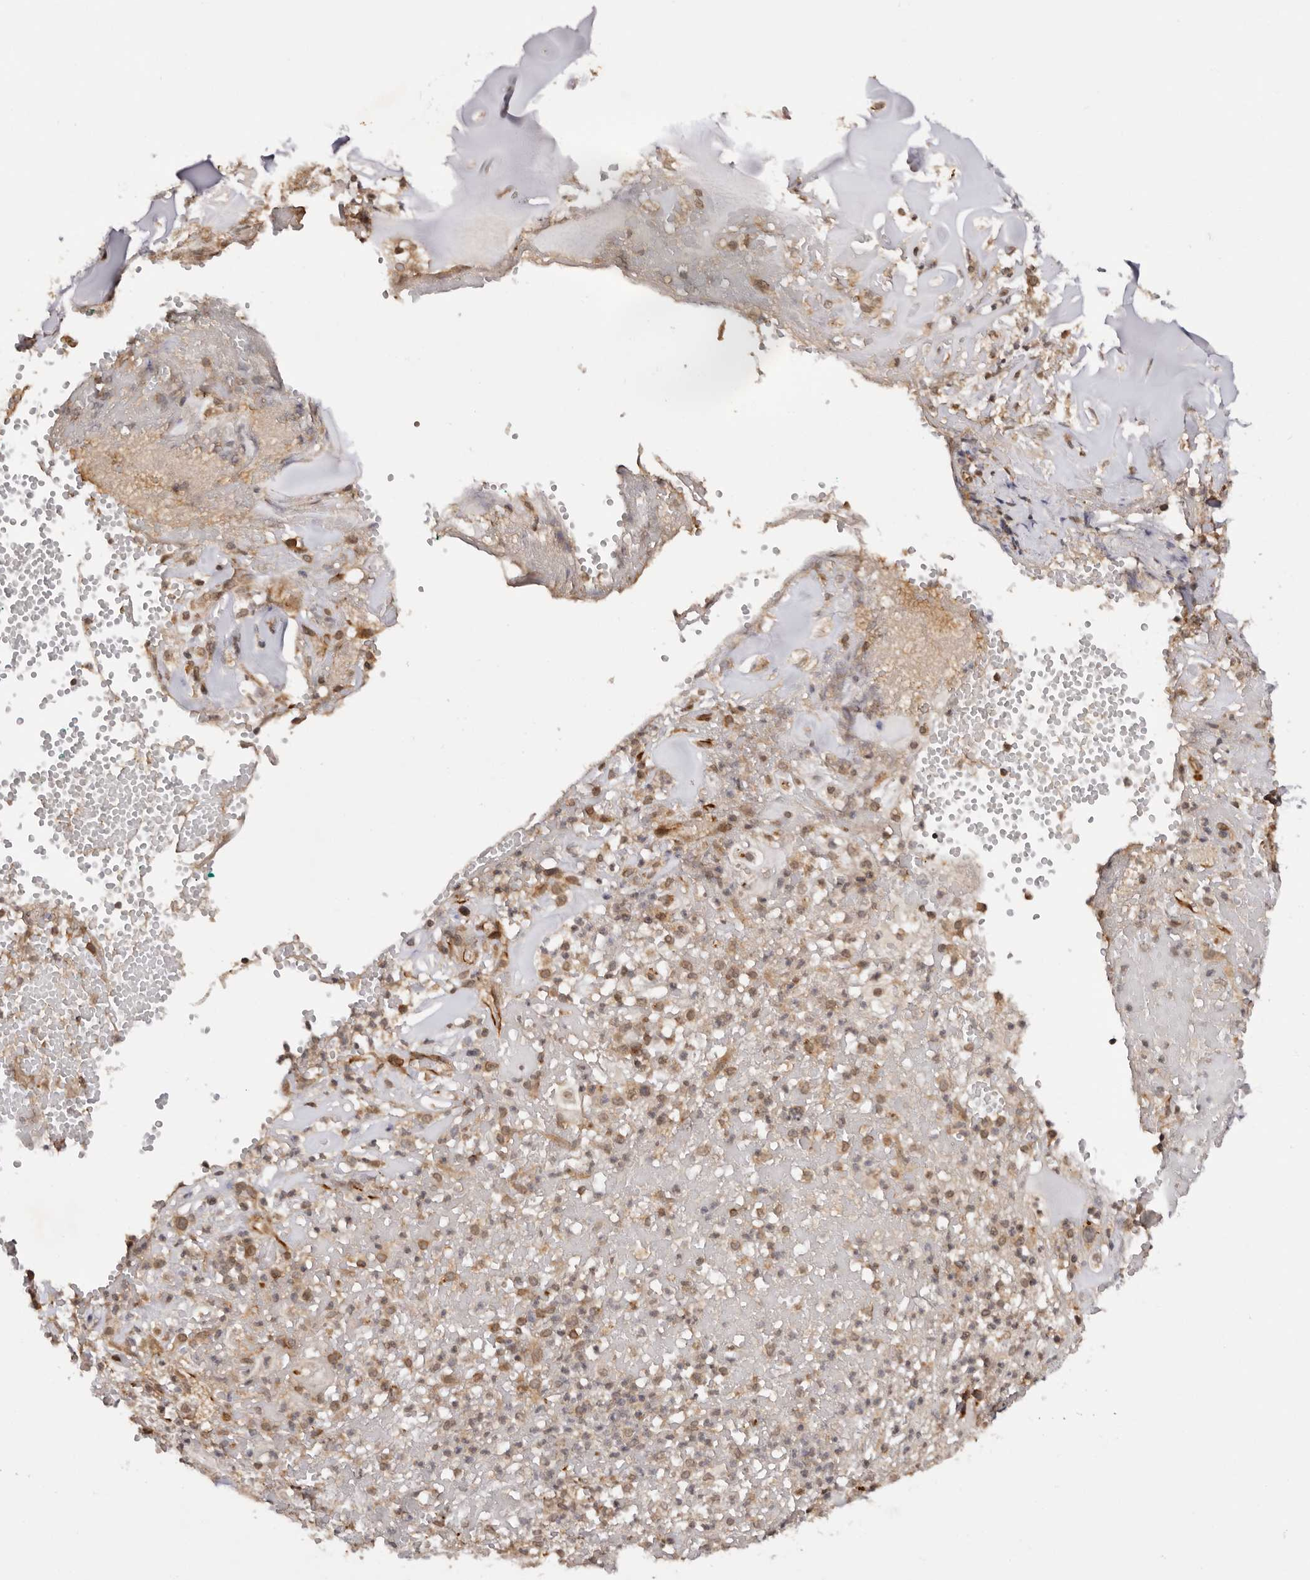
{"staining": {"intensity": "moderate", "quantity": "25%-75%", "location": "cytoplasmic/membranous,nuclear"}, "tissue": "adipose tissue", "cell_type": "Adipocytes", "image_type": "normal", "snomed": [{"axis": "morphology", "description": "Normal tissue, NOS"}, {"axis": "morphology", "description": "Basal cell carcinoma"}, {"axis": "topography", "description": "Cartilage tissue"}, {"axis": "topography", "description": "Nasopharynx"}, {"axis": "topography", "description": "Oral tissue"}], "caption": "Protein analysis of benign adipose tissue displays moderate cytoplasmic/membranous,nuclear positivity in approximately 25%-75% of adipocytes.", "gene": "TARS2", "patient": {"sex": "female", "age": 77}}